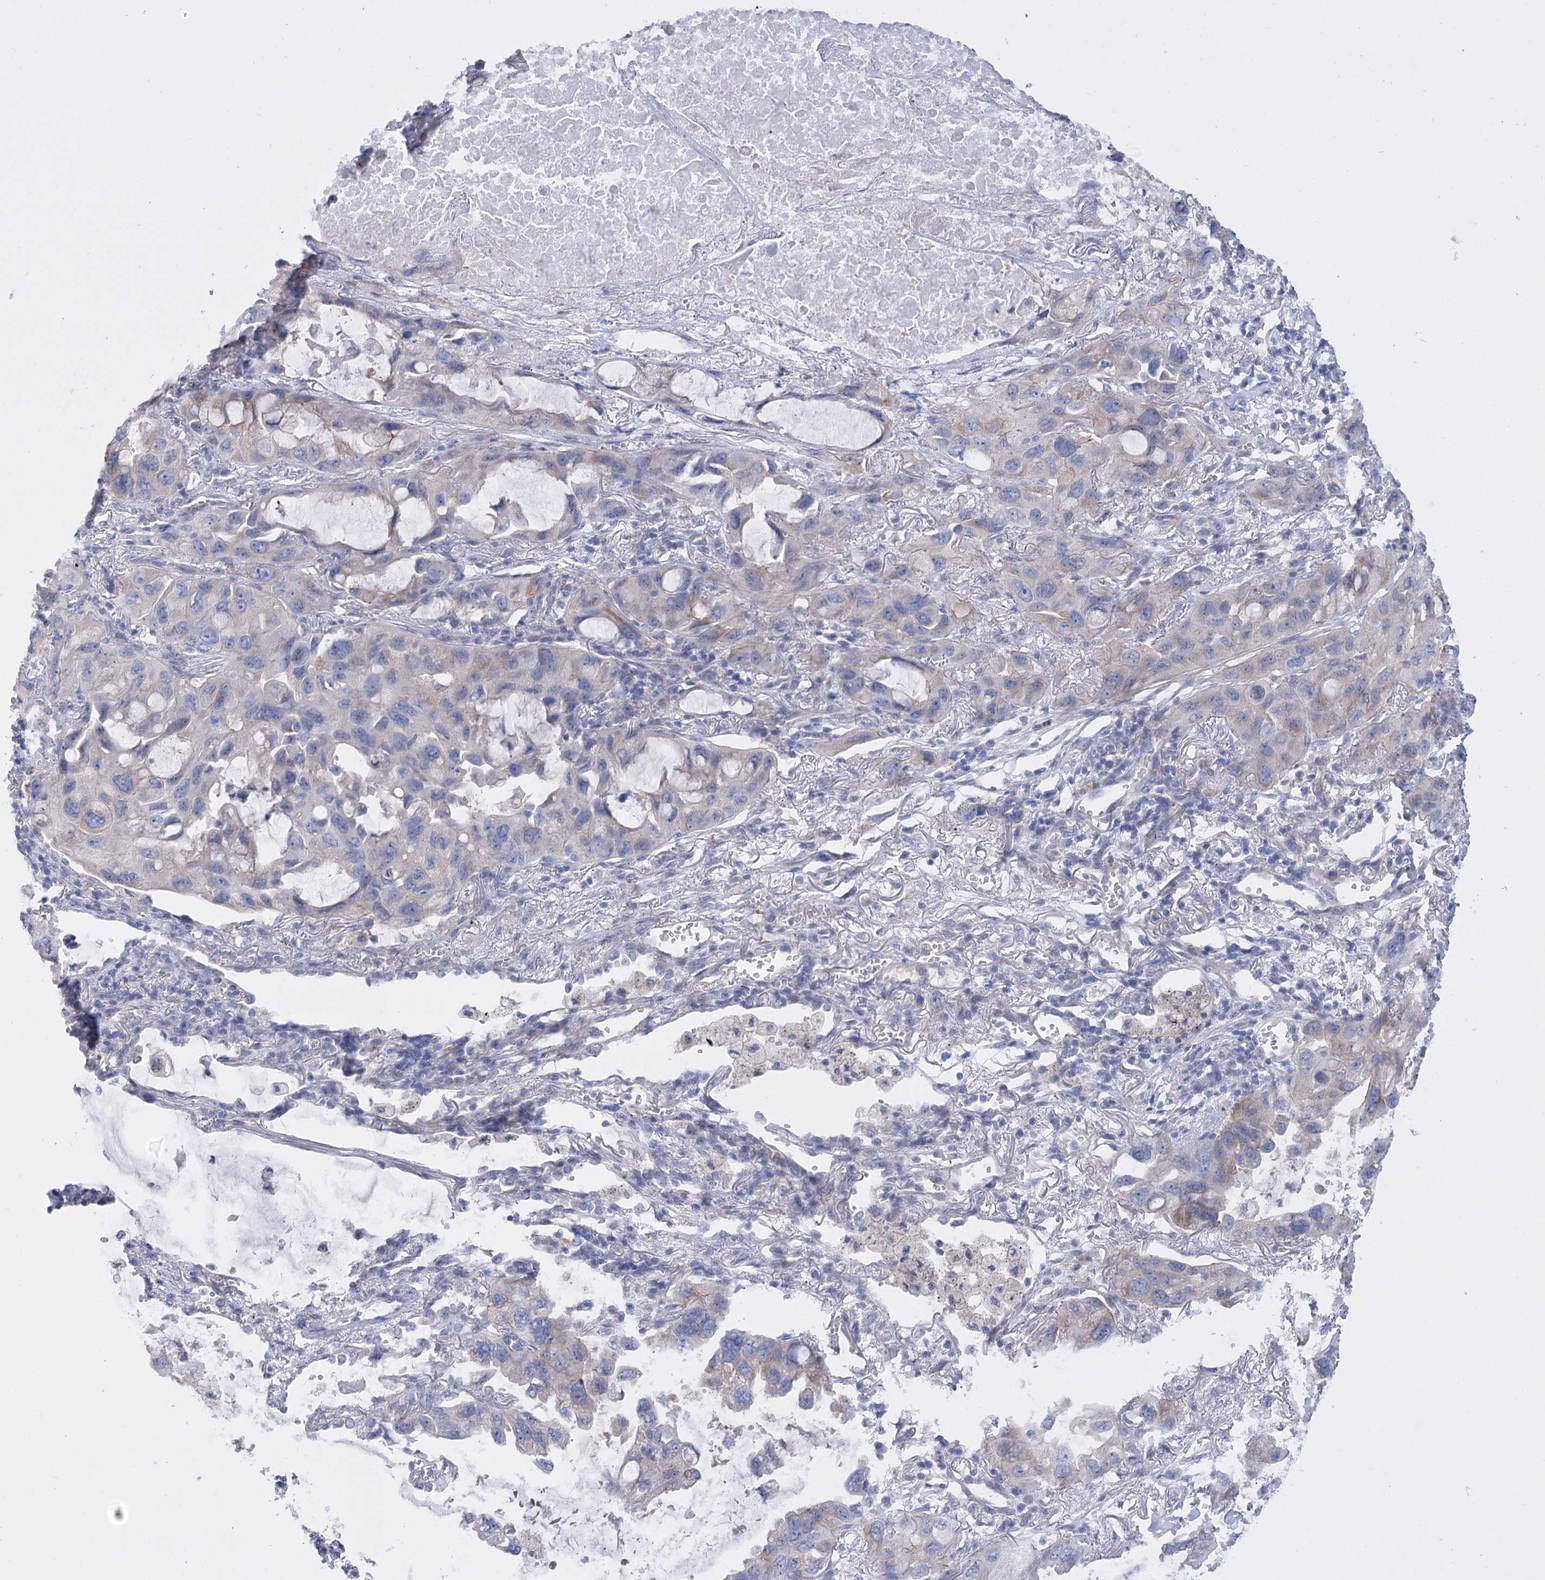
{"staining": {"intensity": "negative", "quantity": "none", "location": "none"}, "tissue": "lung cancer", "cell_type": "Tumor cells", "image_type": "cancer", "snomed": [{"axis": "morphology", "description": "Squamous cell carcinoma, NOS"}, {"axis": "topography", "description": "Lung"}], "caption": "Protein analysis of lung cancer (squamous cell carcinoma) demonstrates no significant positivity in tumor cells.", "gene": "LRRC34", "patient": {"sex": "female", "age": 73}}